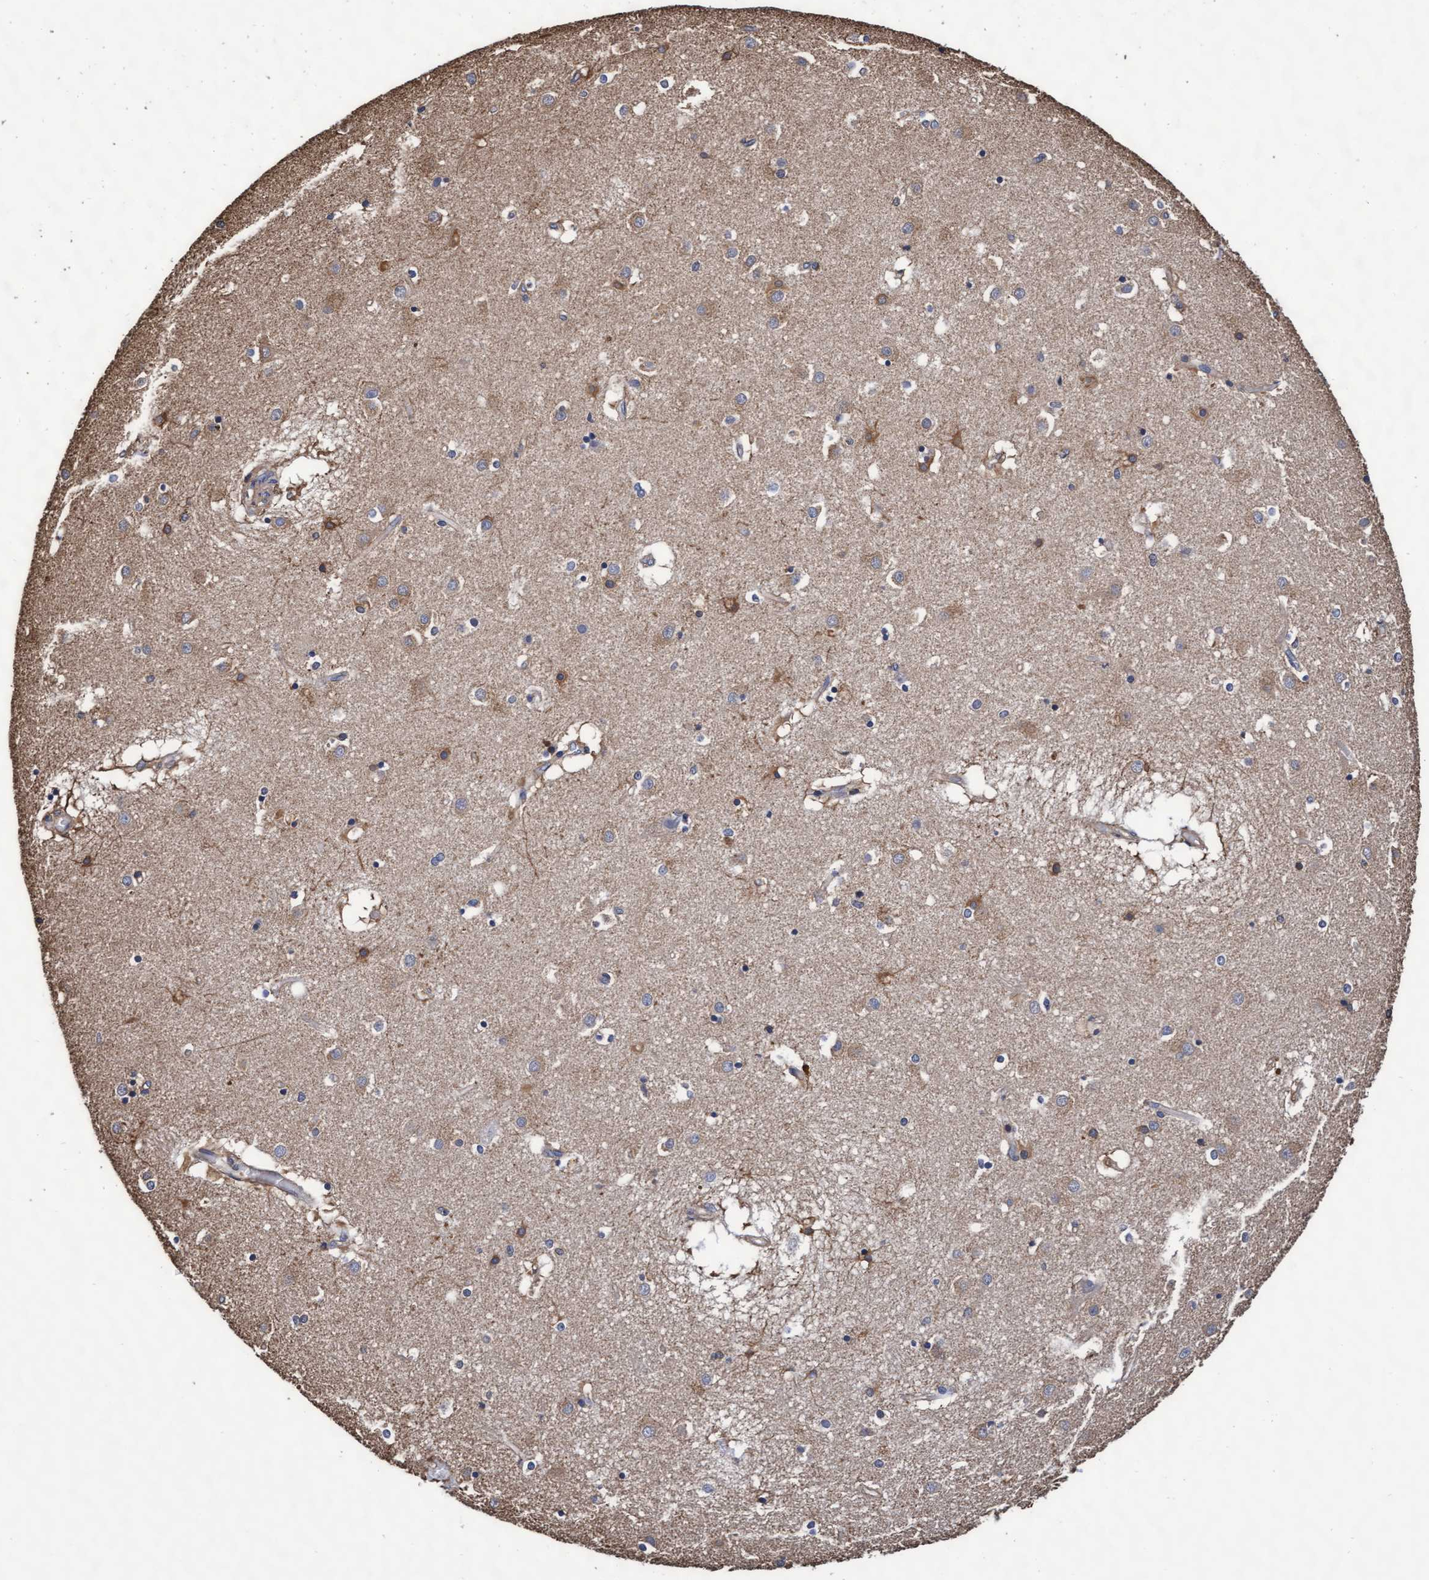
{"staining": {"intensity": "moderate", "quantity": "<25%", "location": "cytoplasmic/membranous"}, "tissue": "caudate", "cell_type": "Glial cells", "image_type": "normal", "snomed": [{"axis": "morphology", "description": "Normal tissue, NOS"}, {"axis": "topography", "description": "Lateral ventricle wall"}], "caption": "Immunohistochemical staining of benign human caudate displays moderate cytoplasmic/membranous protein positivity in about <25% of glial cells.", "gene": "GRHPR", "patient": {"sex": "male", "age": 70}}